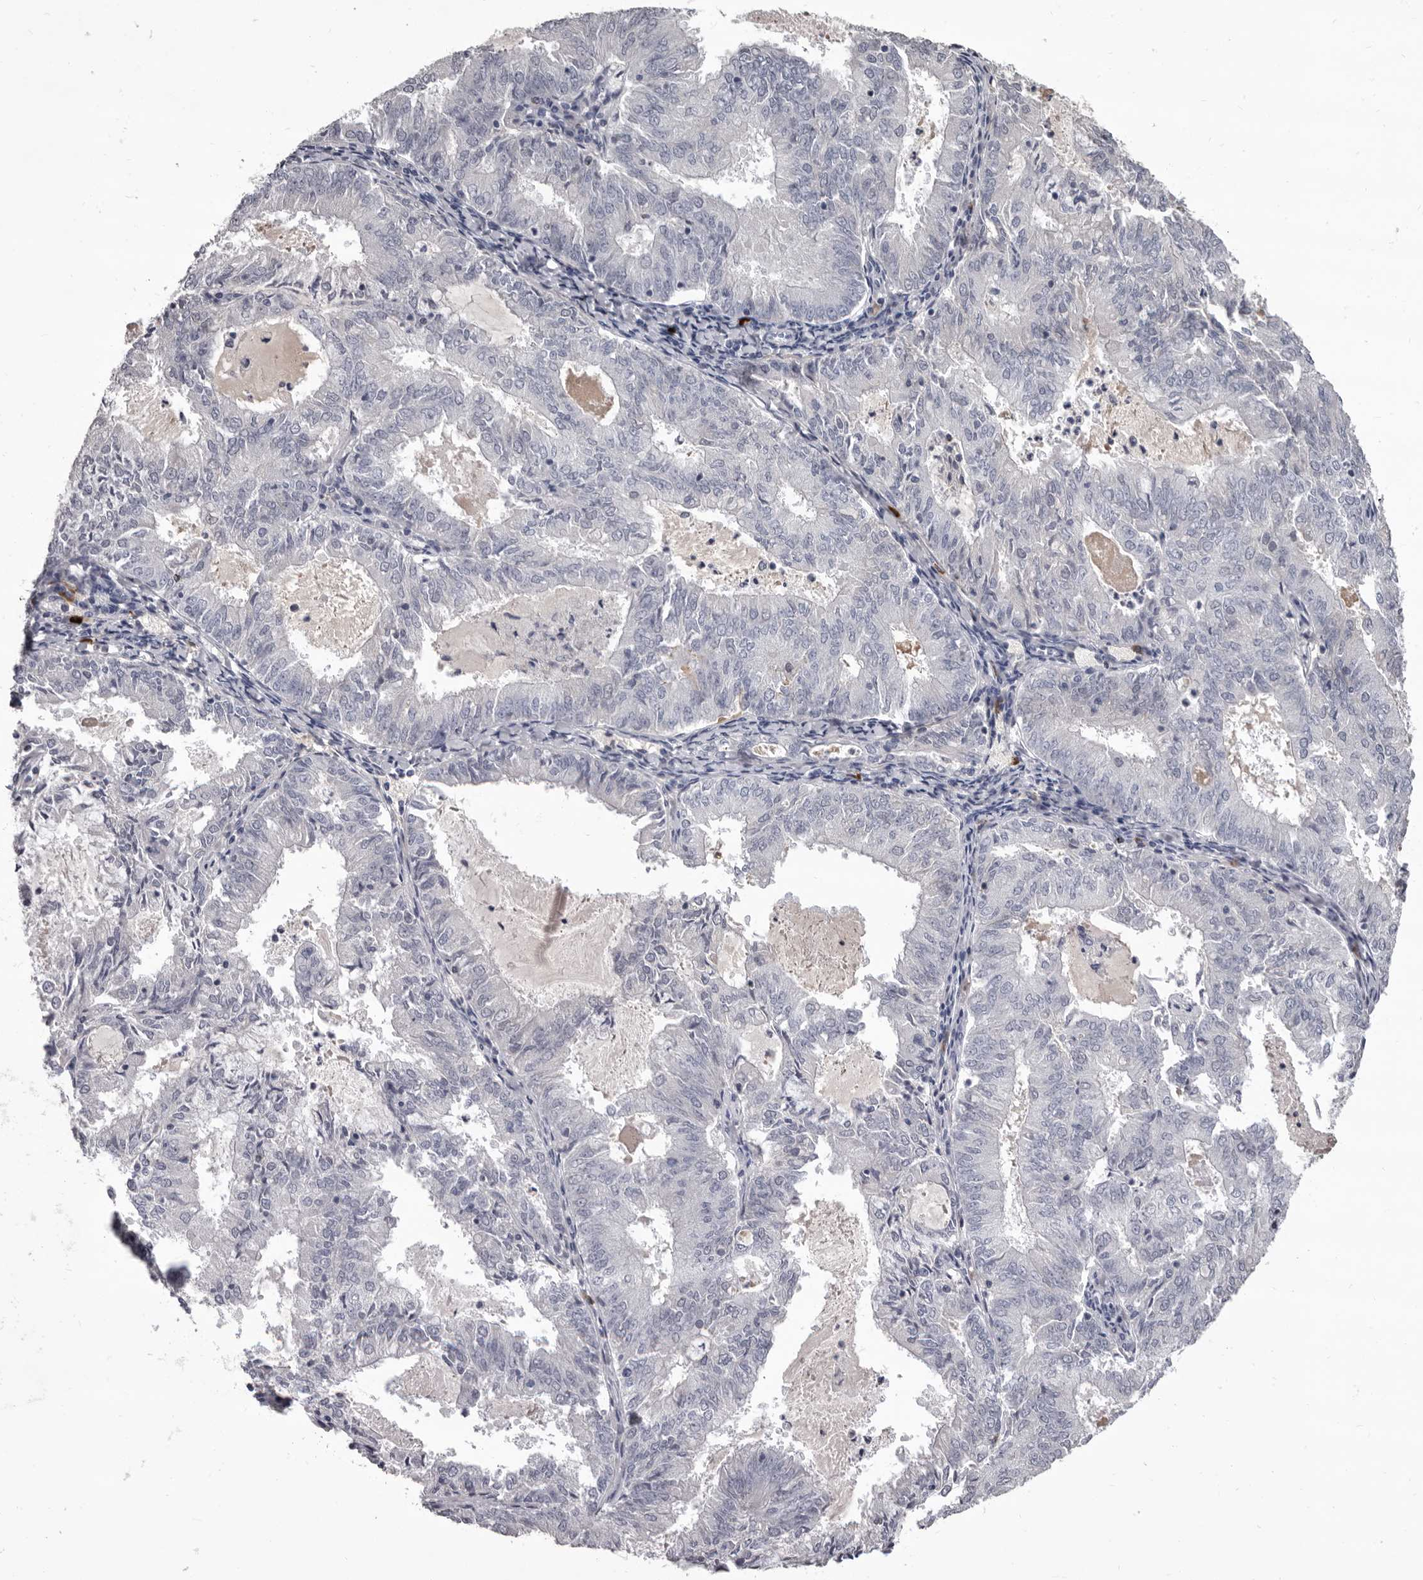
{"staining": {"intensity": "negative", "quantity": "none", "location": "none"}, "tissue": "endometrial cancer", "cell_type": "Tumor cells", "image_type": "cancer", "snomed": [{"axis": "morphology", "description": "Adenocarcinoma, NOS"}, {"axis": "topography", "description": "Endometrium"}], "caption": "Tumor cells are negative for protein expression in human endometrial adenocarcinoma.", "gene": "GZMH", "patient": {"sex": "female", "age": 57}}